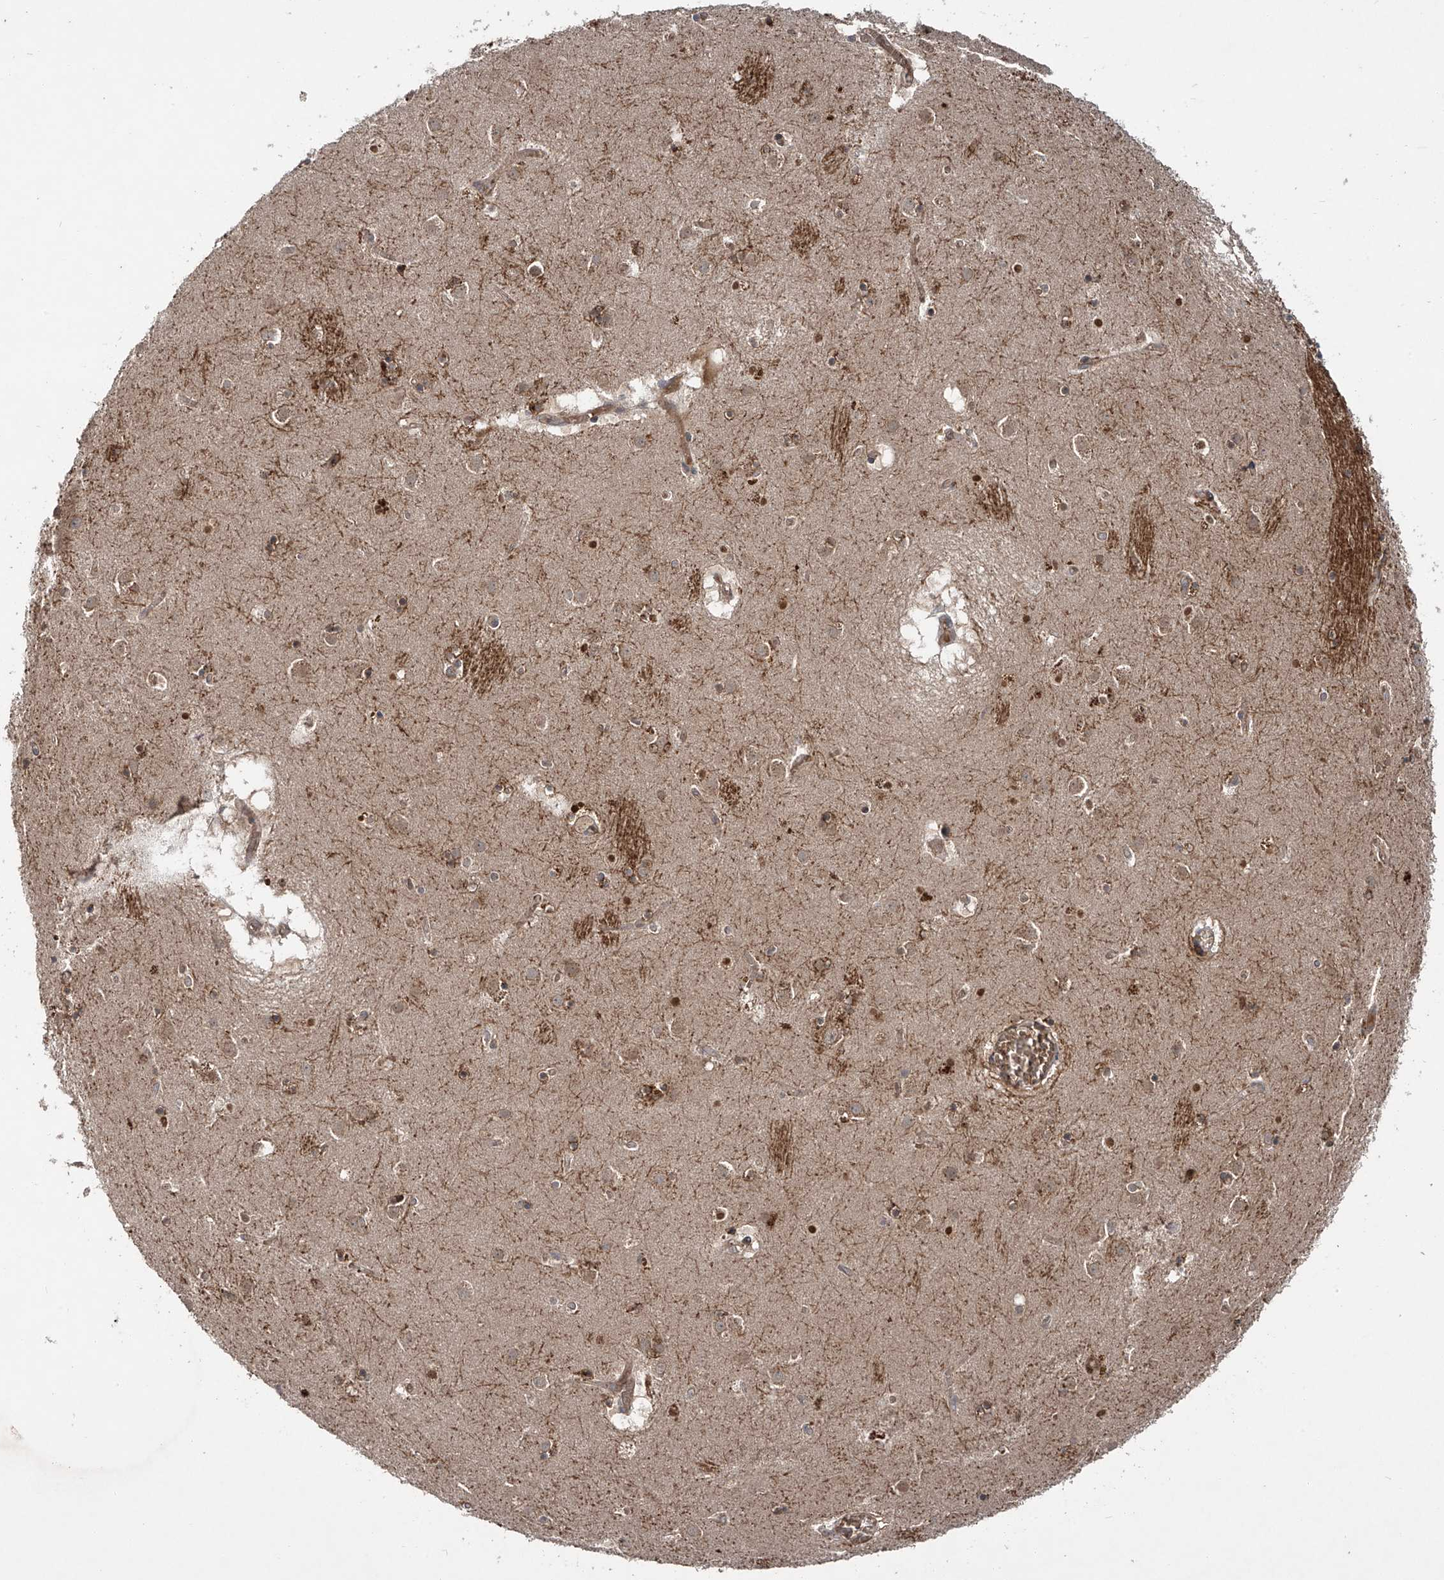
{"staining": {"intensity": "moderate", "quantity": "25%-75%", "location": "cytoplasmic/membranous,nuclear"}, "tissue": "caudate", "cell_type": "Glial cells", "image_type": "normal", "snomed": [{"axis": "morphology", "description": "Normal tissue, NOS"}, {"axis": "topography", "description": "Lateral ventricle wall"}], "caption": "The photomicrograph displays immunohistochemical staining of normal caudate. There is moderate cytoplasmic/membranous,nuclear staining is identified in approximately 25%-75% of glial cells. (IHC, brightfield microscopy, high magnification).", "gene": "ZDHHC9", "patient": {"sex": "male", "age": 70}}